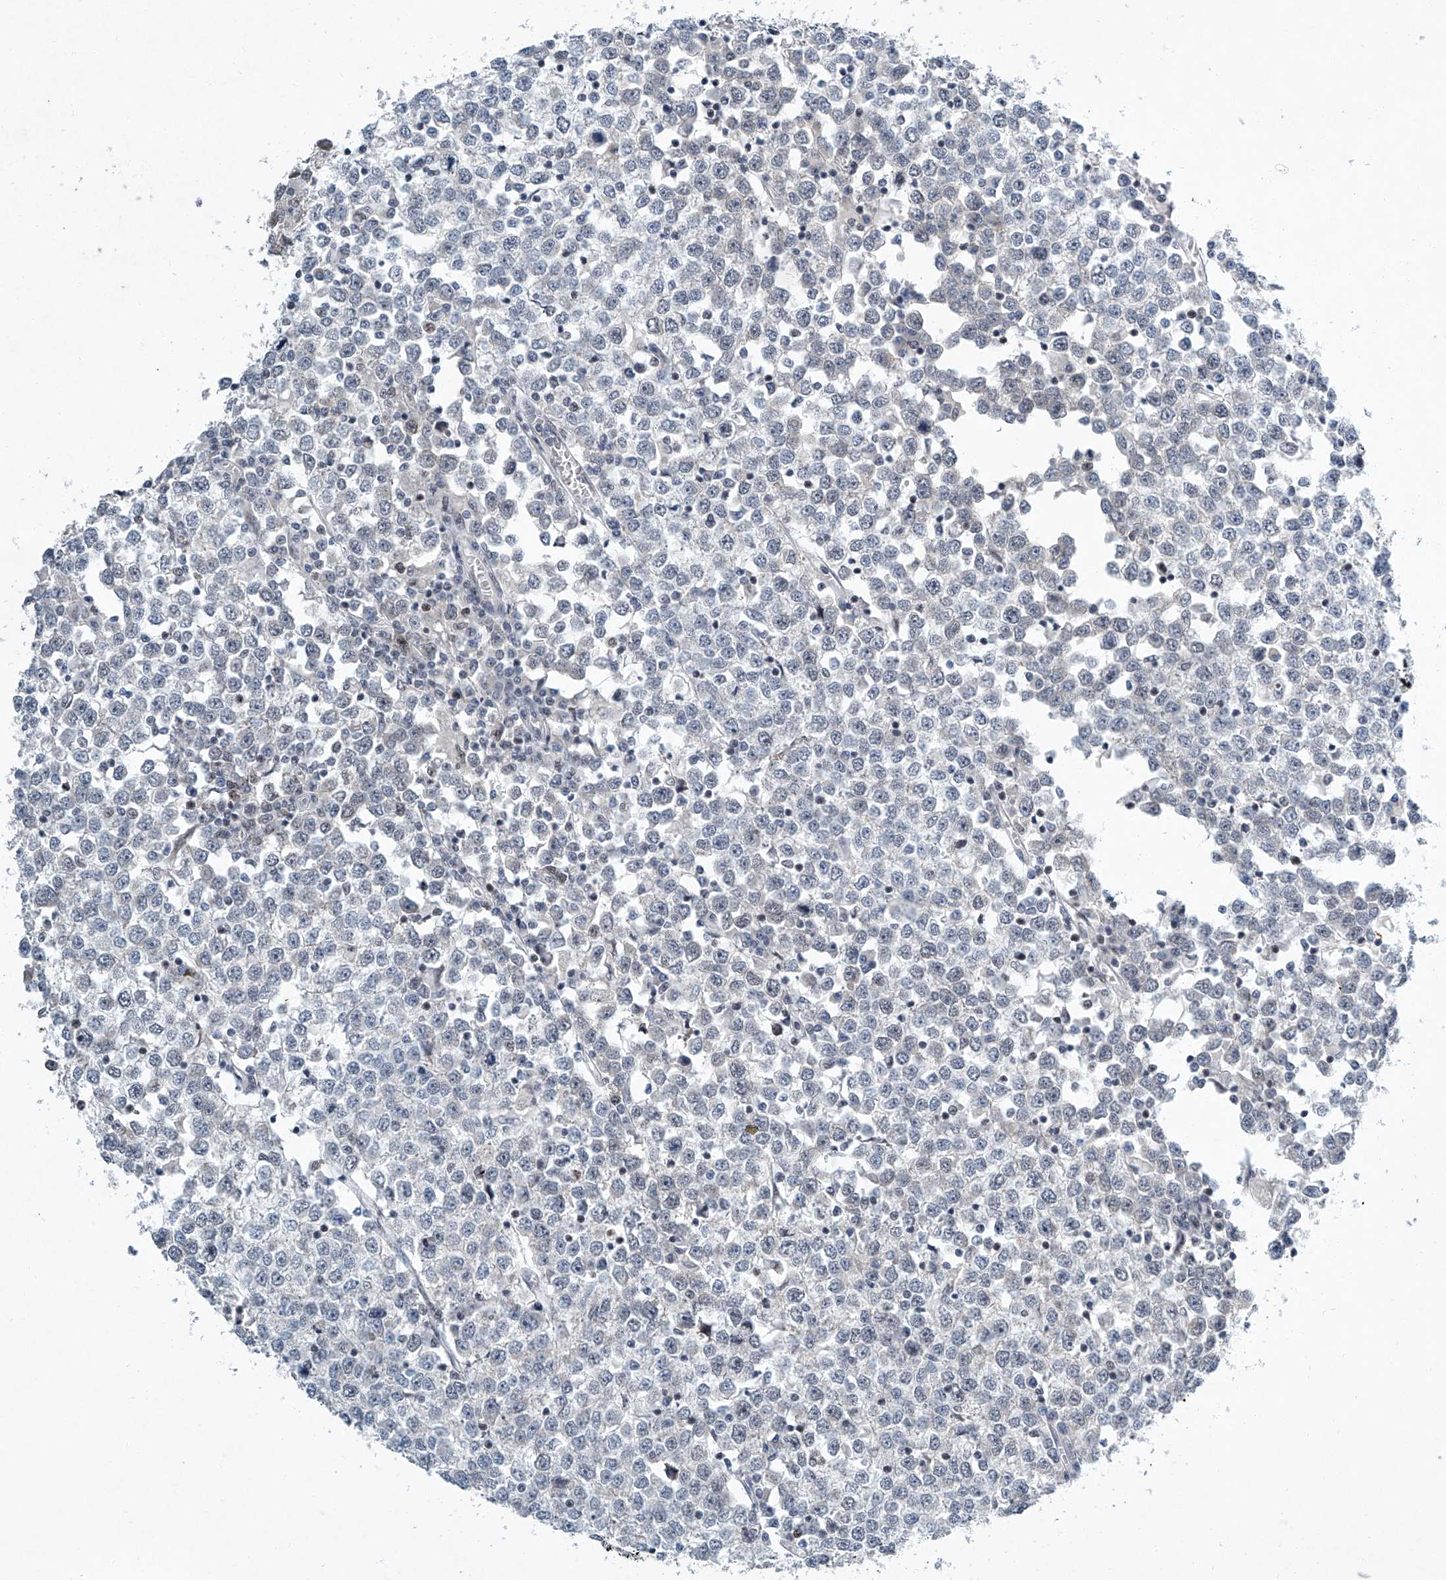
{"staining": {"intensity": "weak", "quantity": "<25%", "location": "nuclear"}, "tissue": "testis cancer", "cell_type": "Tumor cells", "image_type": "cancer", "snomed": [{"axis": "morphology", "description": "Seminoma, NOS"}, {"axis": "topography", "description": "Testis"}], "caption": "Seminoma (testis) was stained to show a protein in brown. There is no significant positivity in tumor cells. (Immunohistochemistry (ihc), brightfield microscopy, high magnification).", "gene": "TFDP1", "patient": {"sex": "male", "age": 65}}